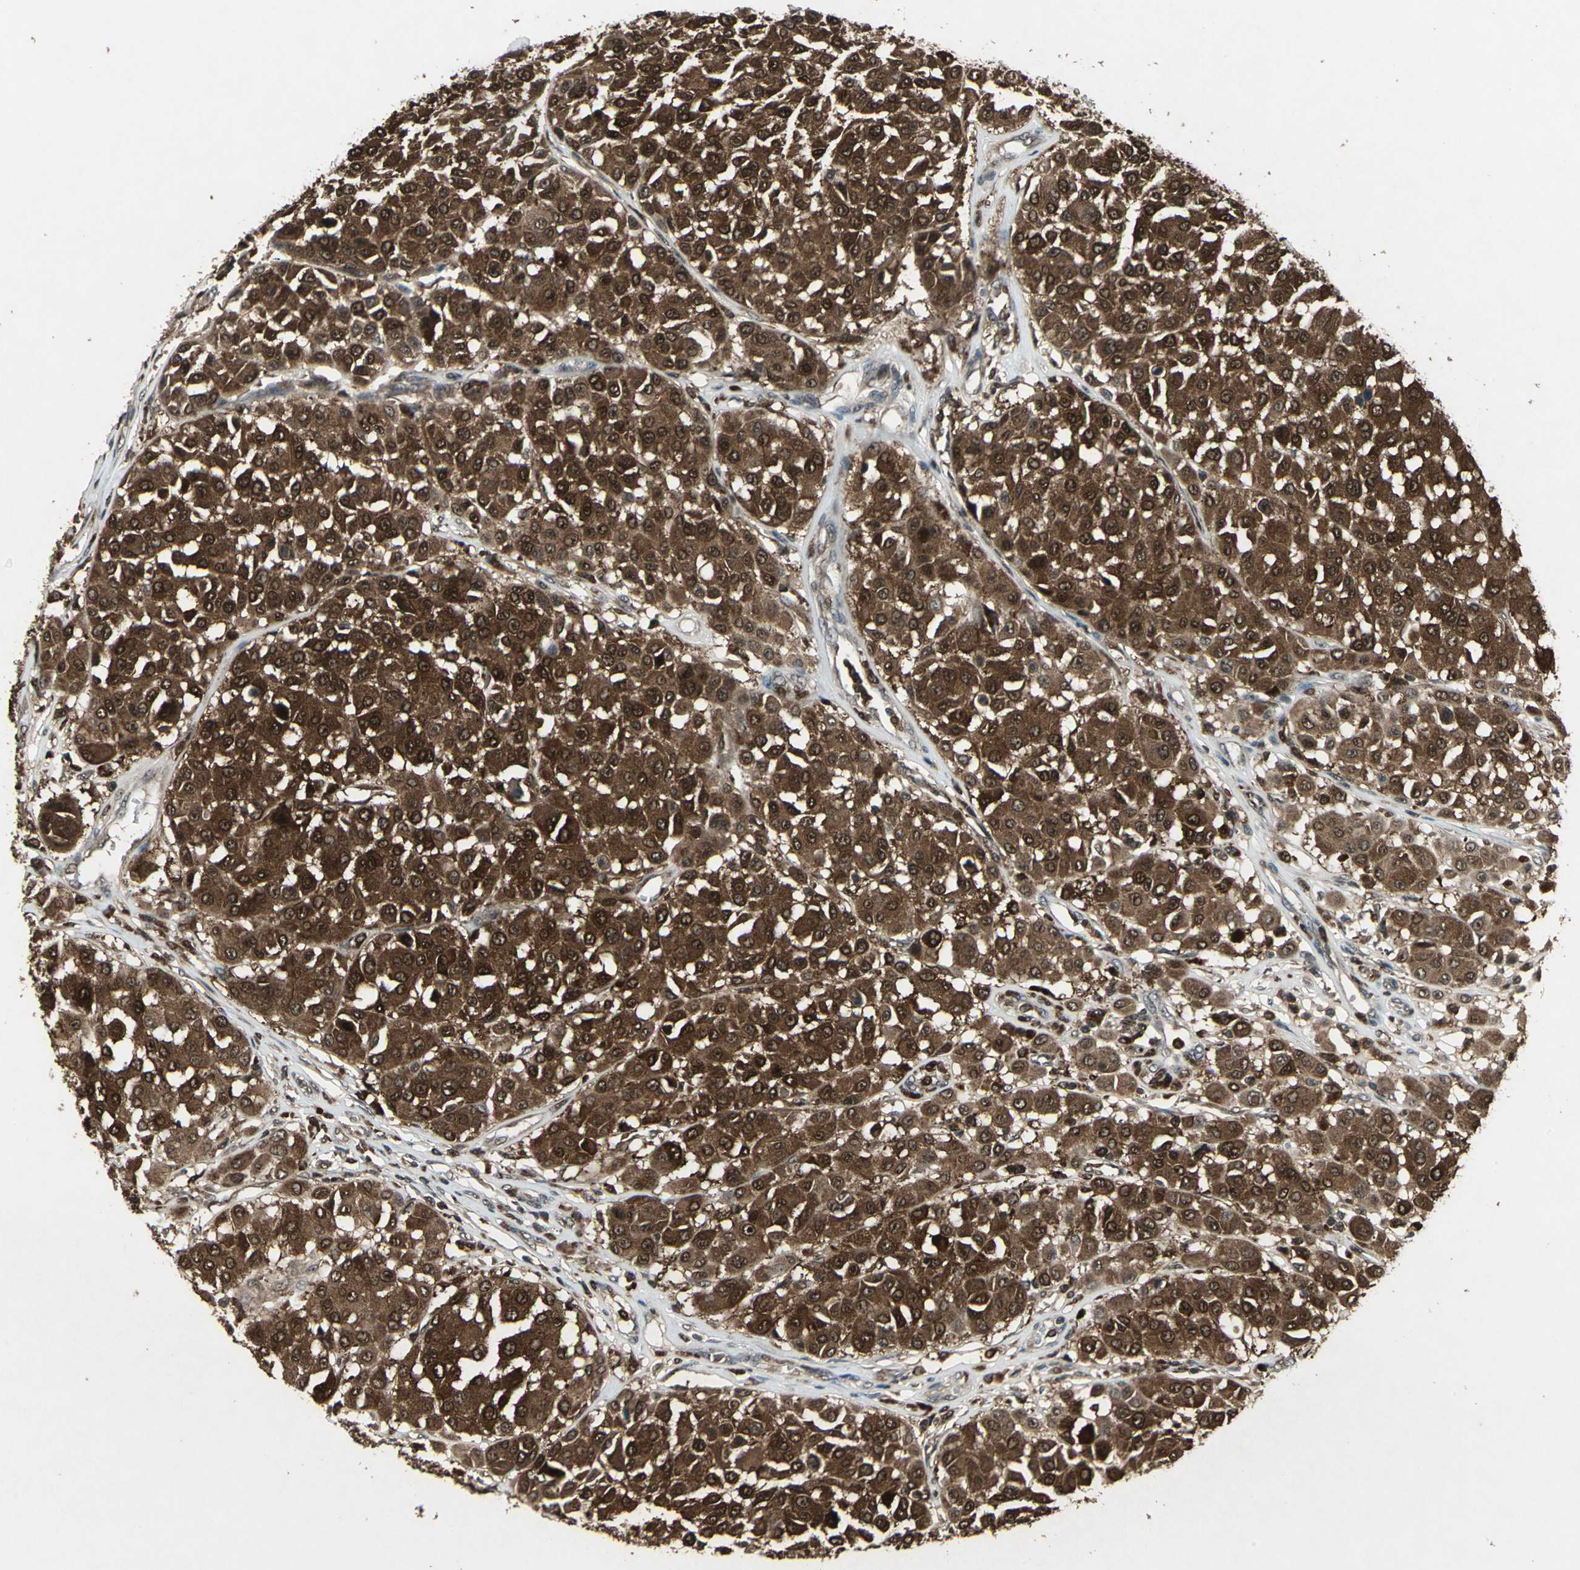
{"staining": {"intensity": "strong", "quantity": ">75%", "location": "cytoplasmic/membranous,nuclear"}, "tissue": "melanoma", "cell_type": "Tumor cells", "image_type": "cancer", "snomed": [{"axis": "morphology", "description": "Malignant melanoma, Metastatic site"}, {"axis": "topography", "description": "Soft tissue"}], "caption": "Tumor cells demonstrate high levels of strong cytoplasmic/membranous and nuclear positivity in approximately >75% of cells in melanoma.", "gene": "PYCARD", "patient": {"sex": "male", "age": 41}}